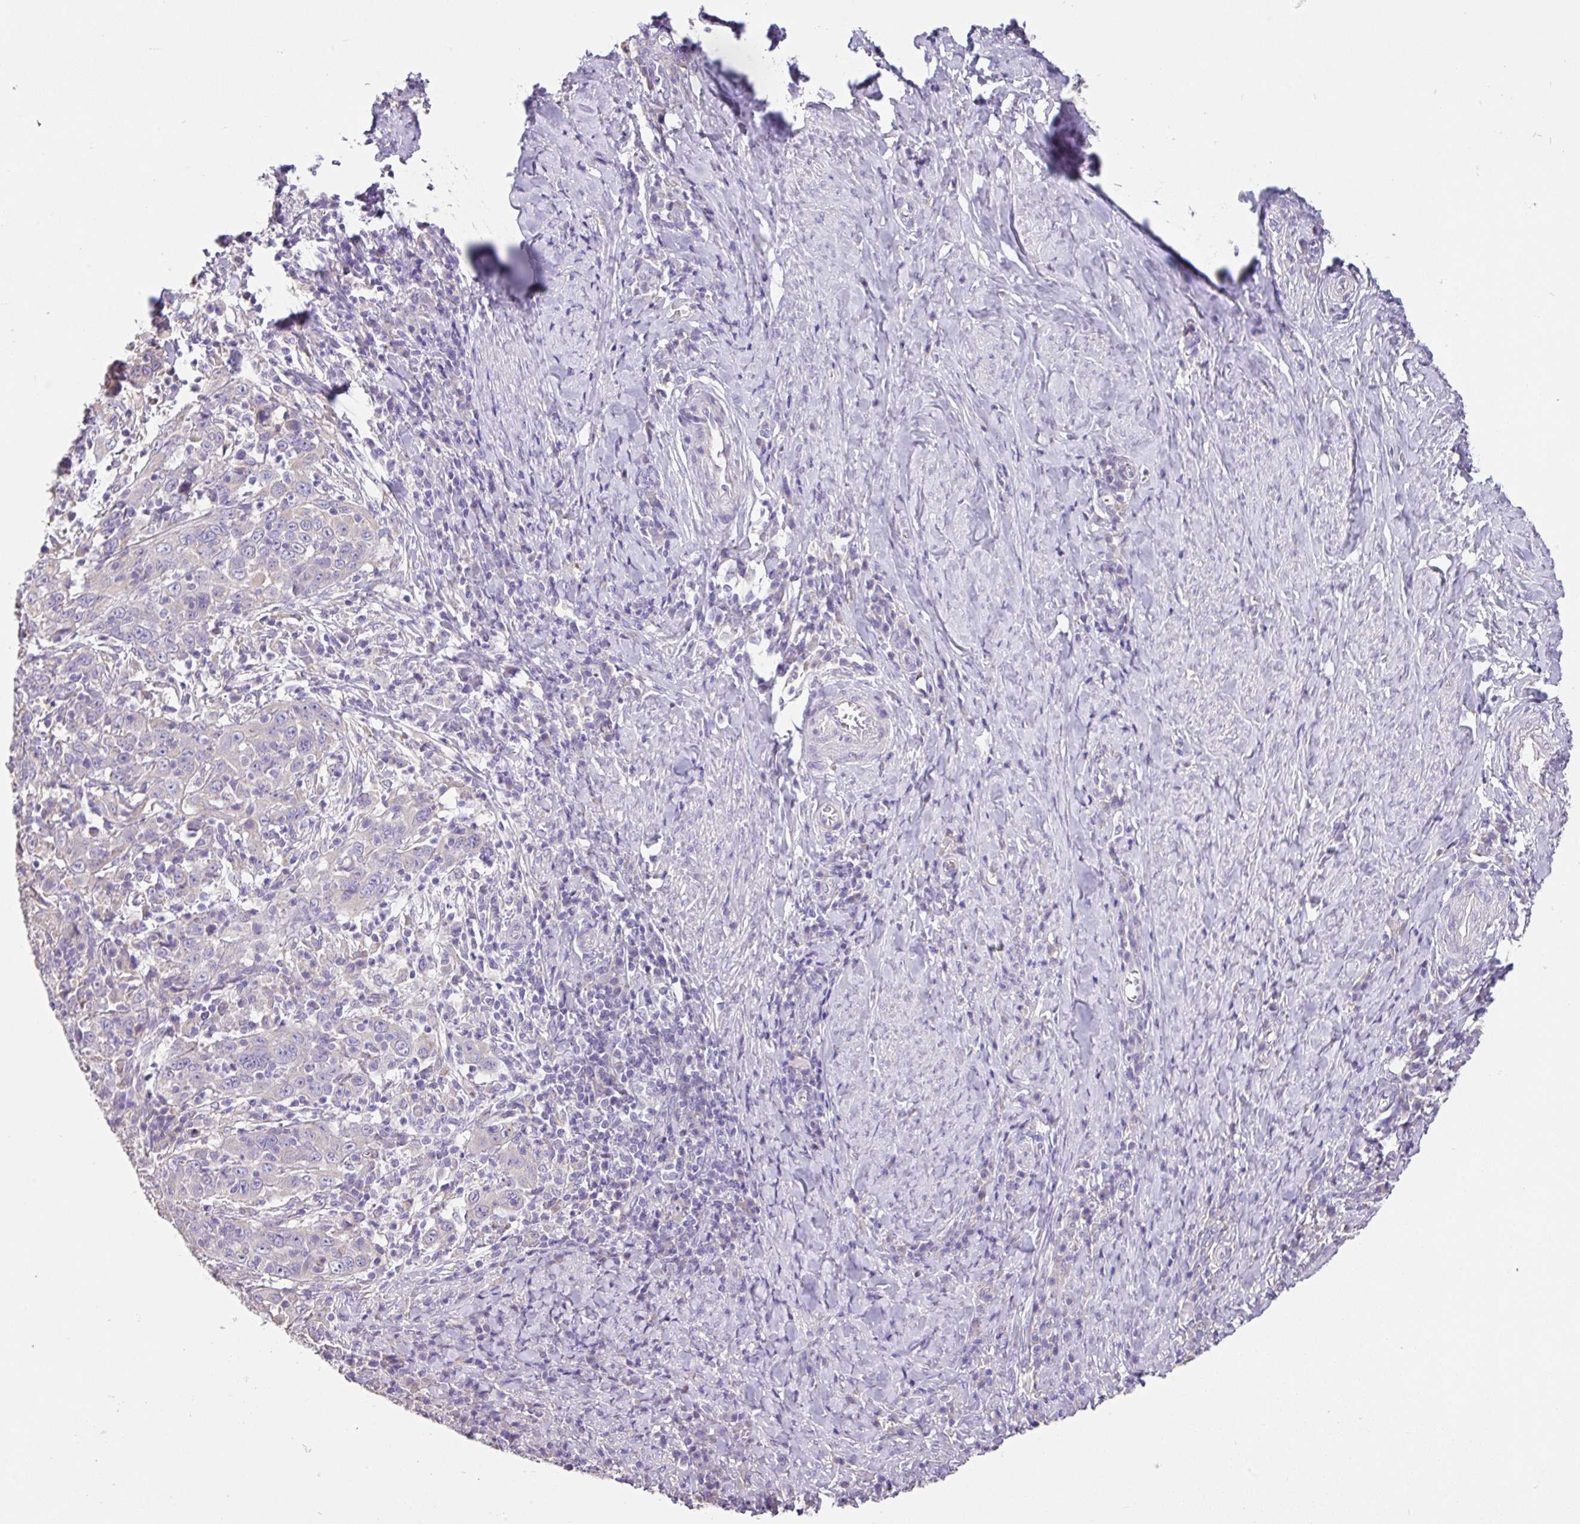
{"staining": {"intensity": "negative", "quantity": "none", "location": "none"}, "tissue": "cervical cancer", "cell_type": "Tumor cells", "image_type": "cancer", "snomed": [{"axis": "morphology", "description": "Squamous cell carcinoma, NOS"}, {"axis": "topography", "description": "Cervix"}], "caption": "A micrograph of human cervical squamous cell carcinoma is negative for staining in tumor cells. The staining was performed using DAB (3,3'-diaminobenzidine) to visualize the protein expression in brown, while the nuclei were stained in blue with hematoxylin (Magnification: 20x).", "gene": "ZG16", "patient": {"sex": "female", "age": 46}}